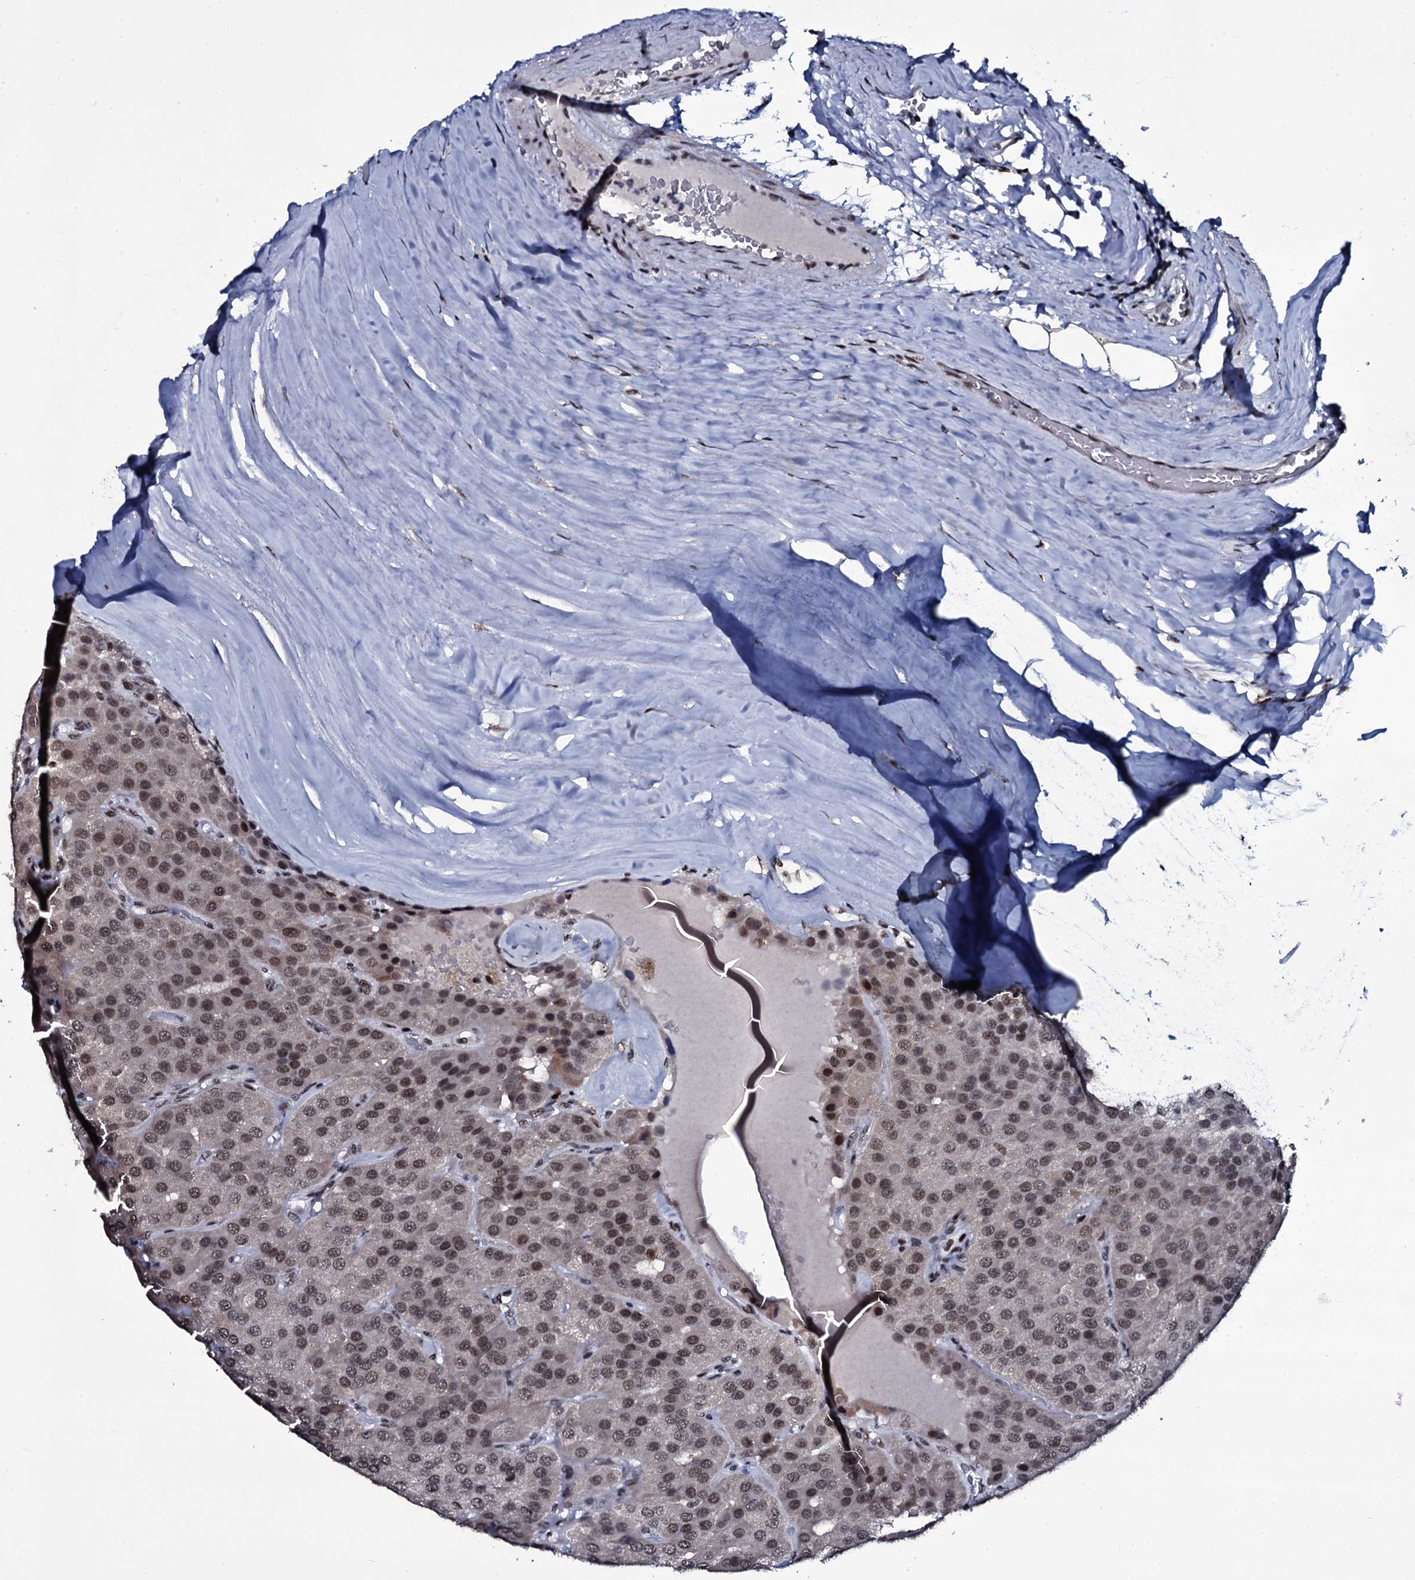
{"staining": {"intensity": "moderate", "quantity": ">75%", "location": "nuclear"}, "tissue": "parathyroid gland", "cell_type": "Glandular cells", "image_type": "normal", "snomed": [{"axis": "morphology", "description": "Normal tissue, NOS"}, {"axis": "morphology", "description": "Adenoma, NOS"}, {"axis": "topography", "description": "Parathyroid gland"}], "caption": "Brown immunohistochemical staining in unremarkable parathyroid gland demonstrates moderate nuclear positivity in about >75% of glandular cells. The staining was performed using DAB (3,3'-diaminobenzidine), with brown indicating positive protein expression. Nuclei are stained blue with hematoxylin.", "gene": "ZMIZ2", "patient": {"sex": "female", "age": 86}}